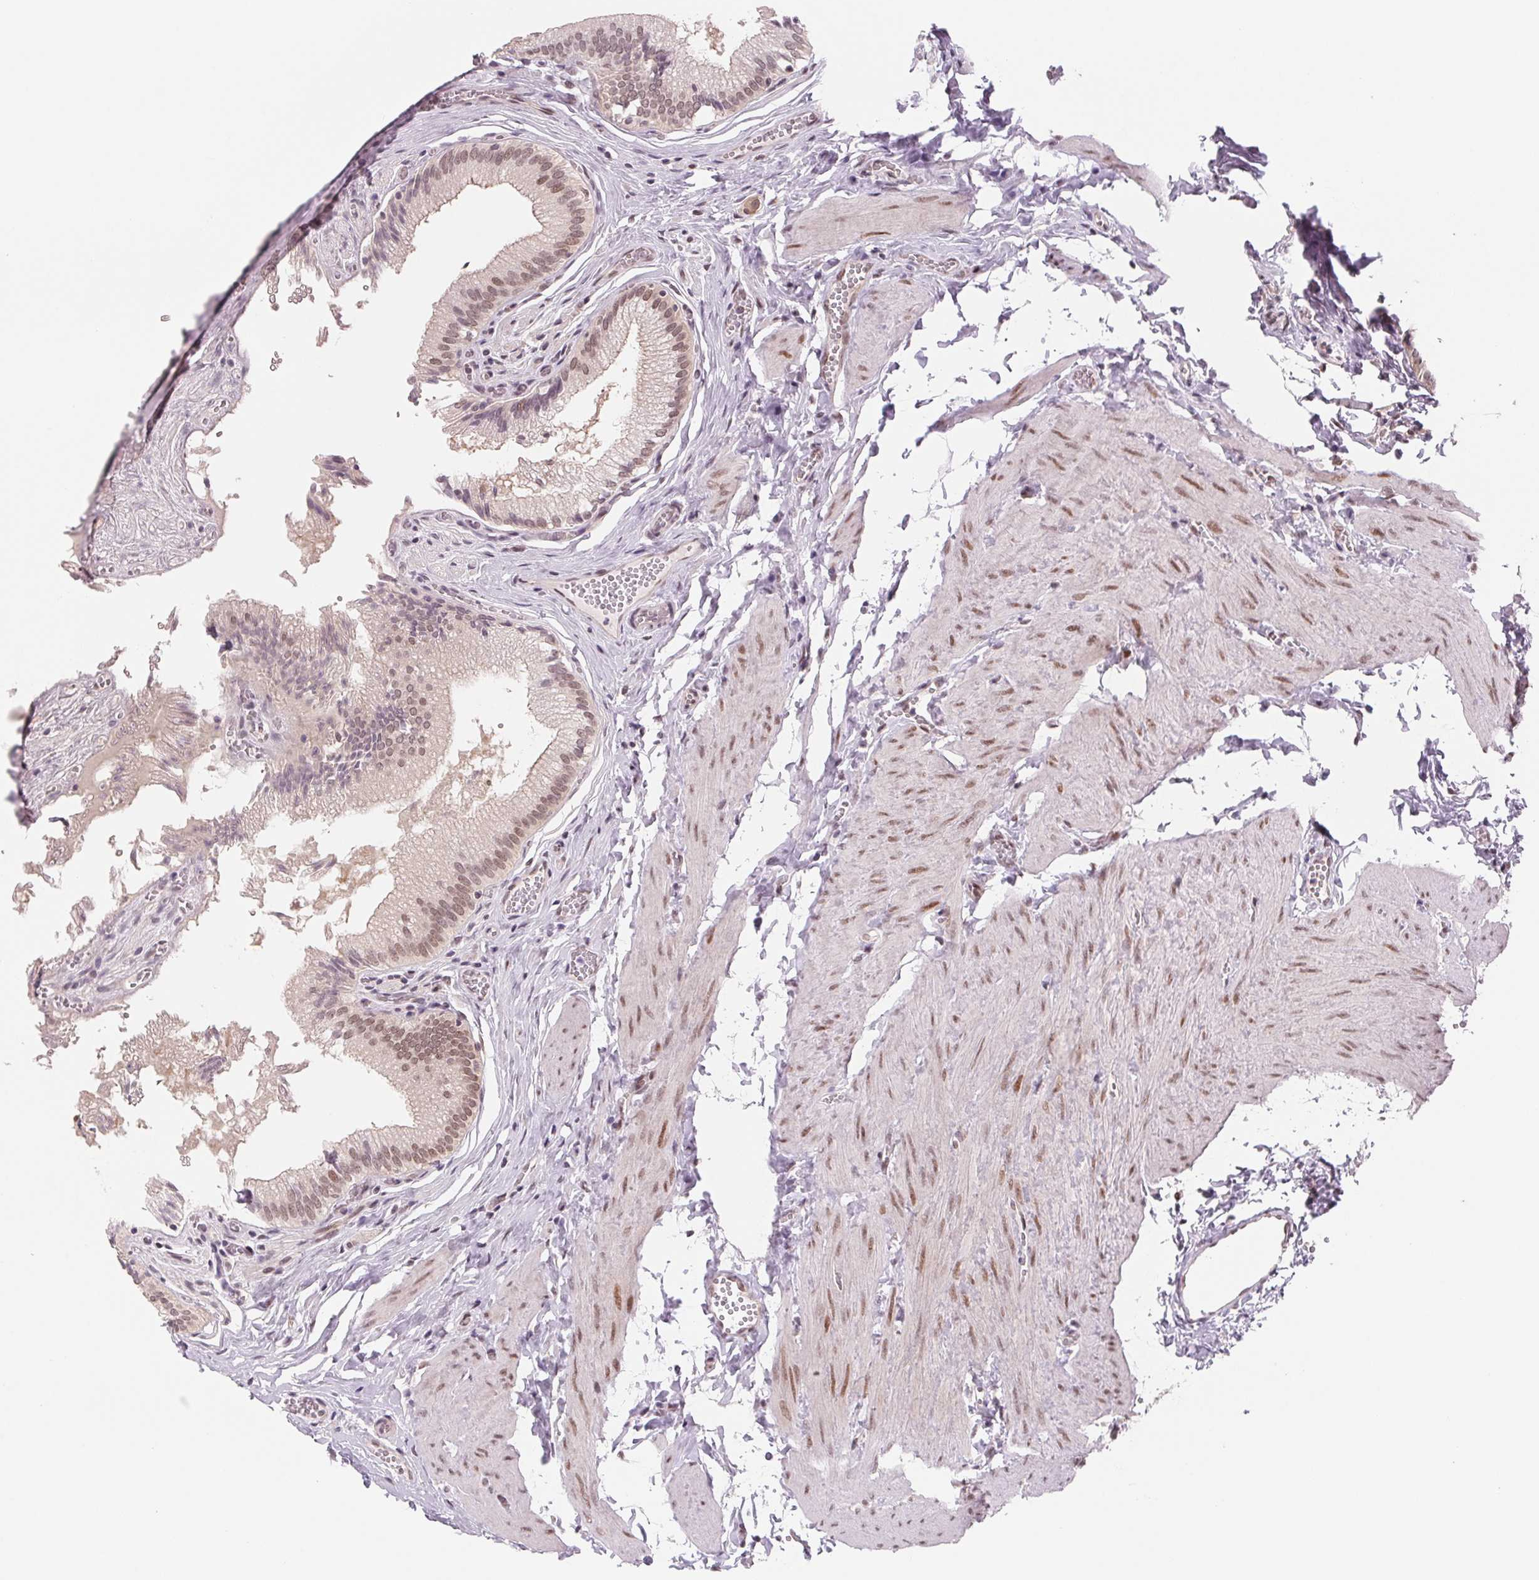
{"staining": {"intensity": "moderate", "quantity": ">75%", "location": "cytoplasmic/membranous,nuclear"}, "tissue": "gallbladder", "cell_type": "Glandular cells", "image_type": "normal", "snomed": [{"axis": "morphology", "description": "Normal tissue, NOS"}, {"axis": "topography", "description": "Gallbladder"}, {"axis": "topography", "description": "Peripheral nerve tissue"}], "caption": "Gallbladder stained for a protein exhibits moderate cytoplasmic/membranous,nuclear positivity in glandular cells. (Brightfield microscopy of DAB IHC at high magnification).", "gene": "DNAJB6", "patient": {"sex": "male", "age": 17}}